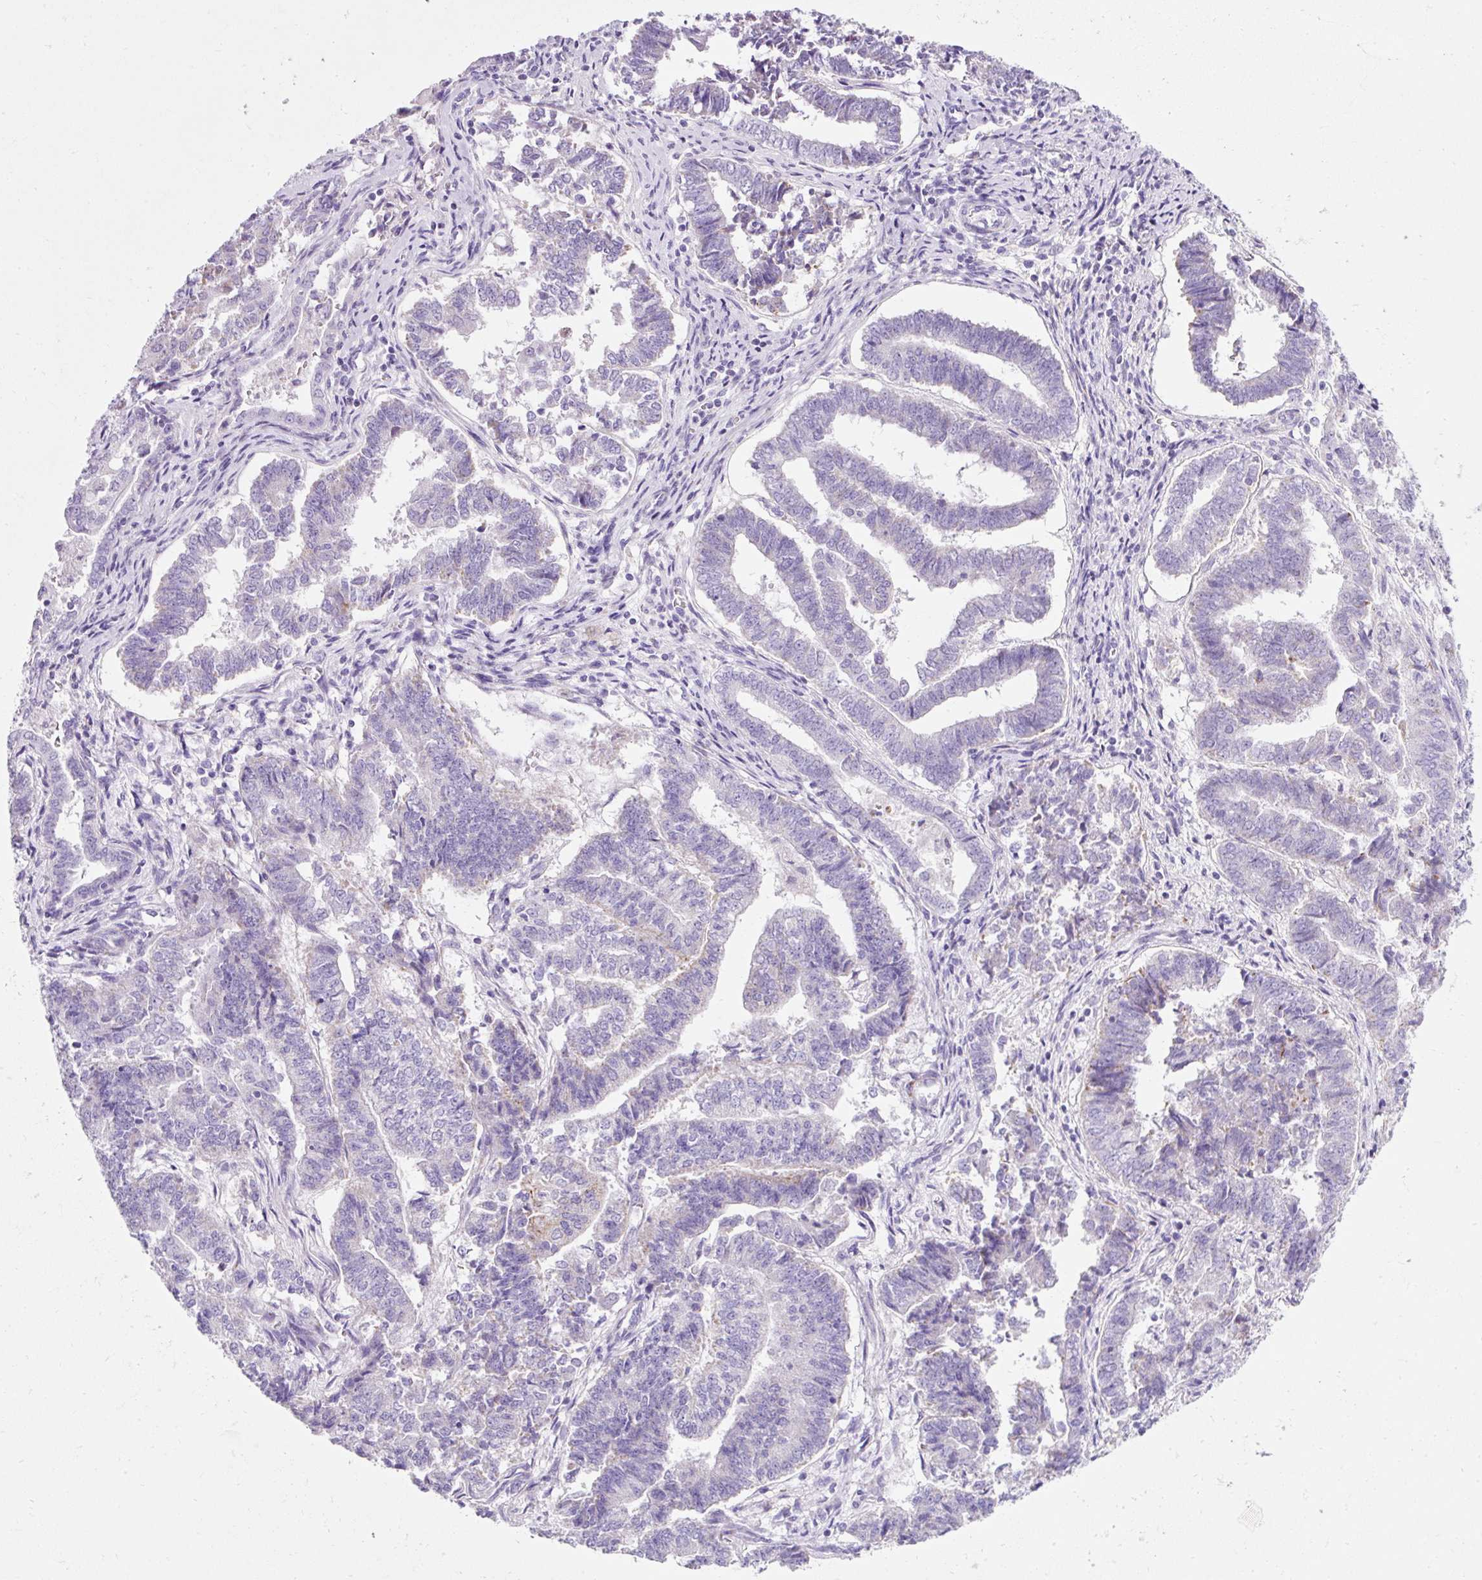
{"staining": {"intensity": "moderate", "quantity": "<25%", "location": "cytoplasmic/membranous"}, "tissue": "endometrial cancer", "cell_type": "Tumor cells", "image_type": "cancer", "snomed": [{"axis": "morphology", "description": "Adenocarcinoma, NOS"}, {"axis": "topography", "description": "Endometrium"}], "caption": "The photomicrograph reveals a brown stain indicating the presence of a protein in the cytoplasmic/membranous of tumor cells in endometrial cancer. Using DAB (brown) and hematoxylin (blue) stains, captured at high magnification using brightfield microscopy.", "gene": "PLPP2", "patient": {"sex": "female", "age": 72}}